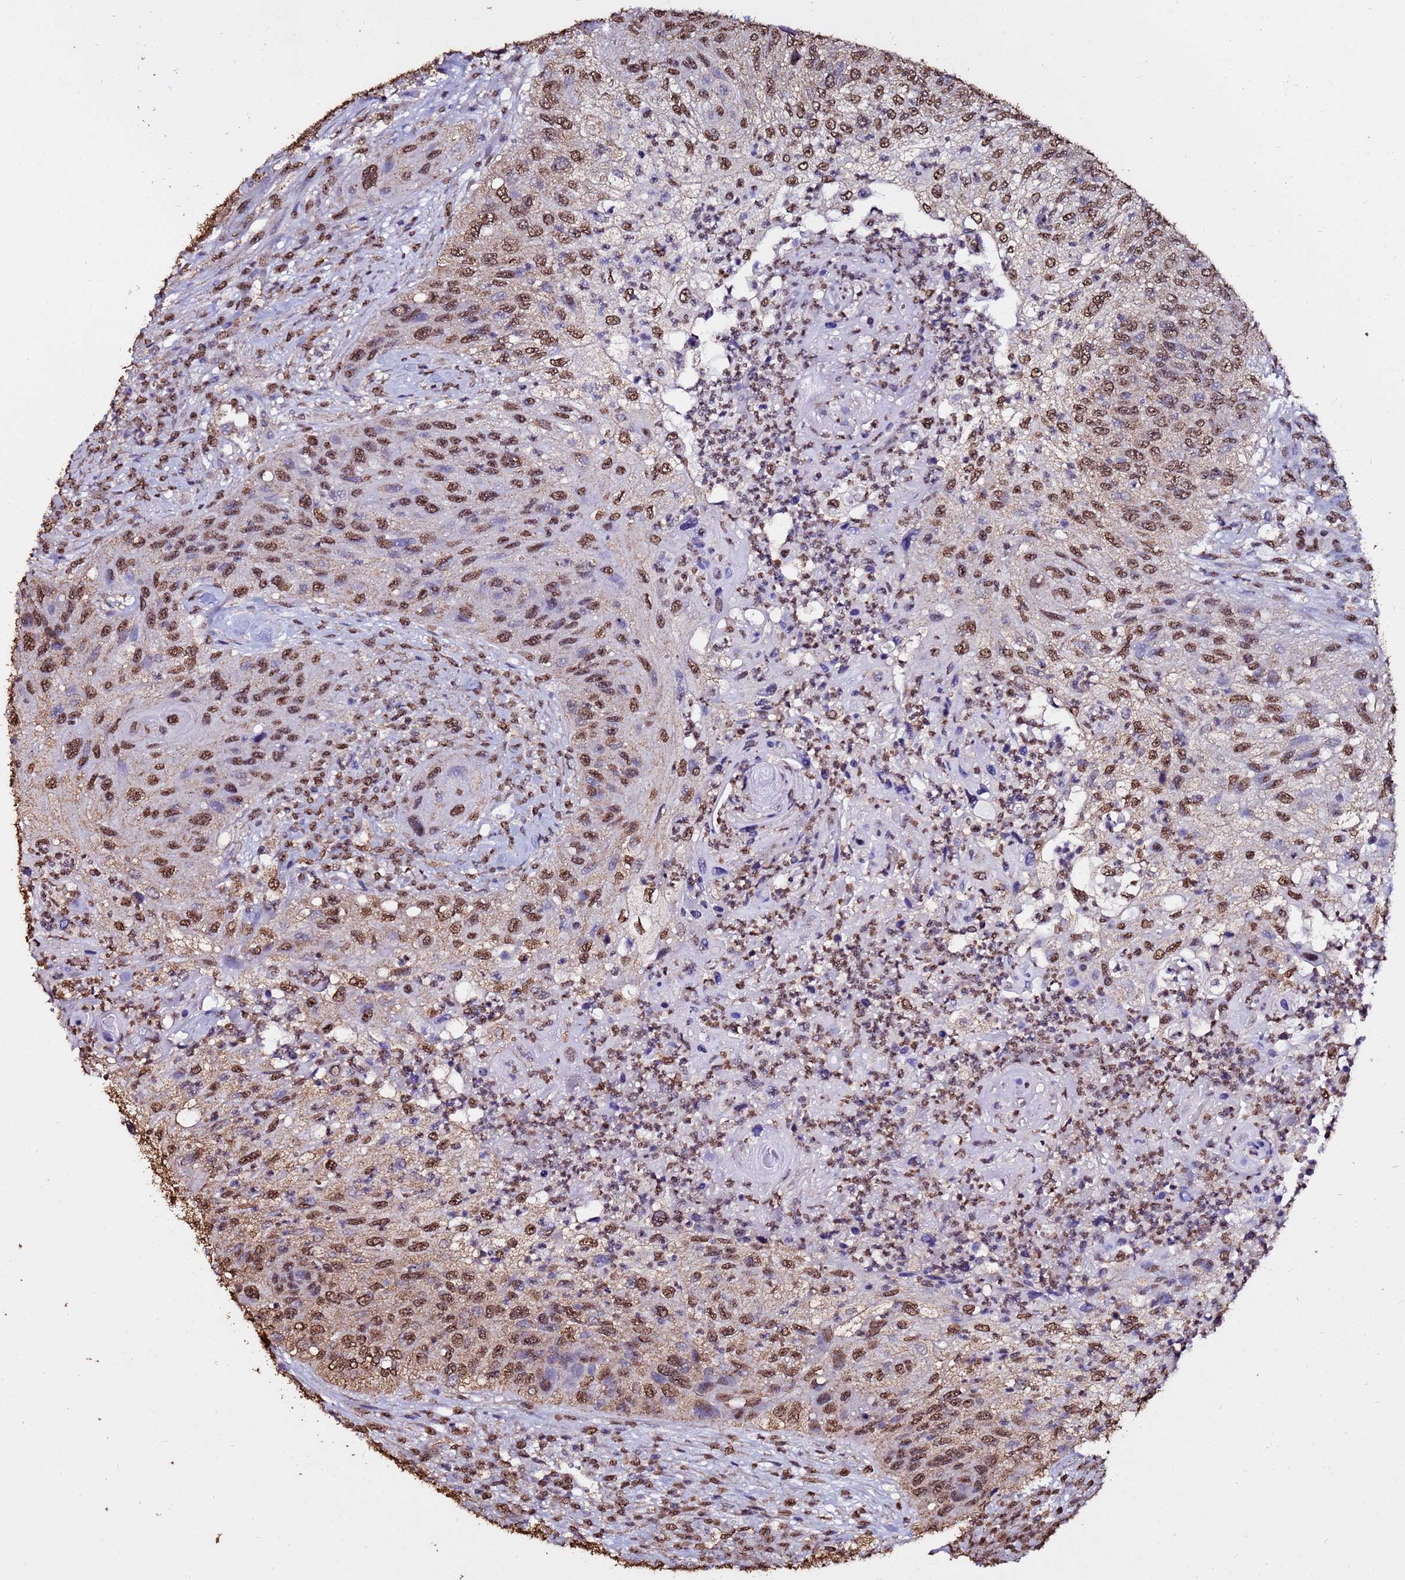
{"staining": {"intensity": "moderate", "quantity": ">75%", "location": "nuclear"}, "tissue": "urothelial cancer", "cell_type": "Tumor cells", "image_type": "cancer", "snomed": [{"axis": "morphology", "description": "Urothelial carcinoma, High grade"}, {"axis": "topography", "description": "Urinary bladder"}], "caption": "Immunohistochemical staining of urothelial carcinoma (high-grade) reveals medium levels of moderate nuclear staining in approximately >75% of tumor cells. Using DAB (brown) and hematoxylin (blue) stains, captured at high magnification using brightfield microscopy.", "gene": "TRIP6", "patient": {"sex": "female", "age": 60}}